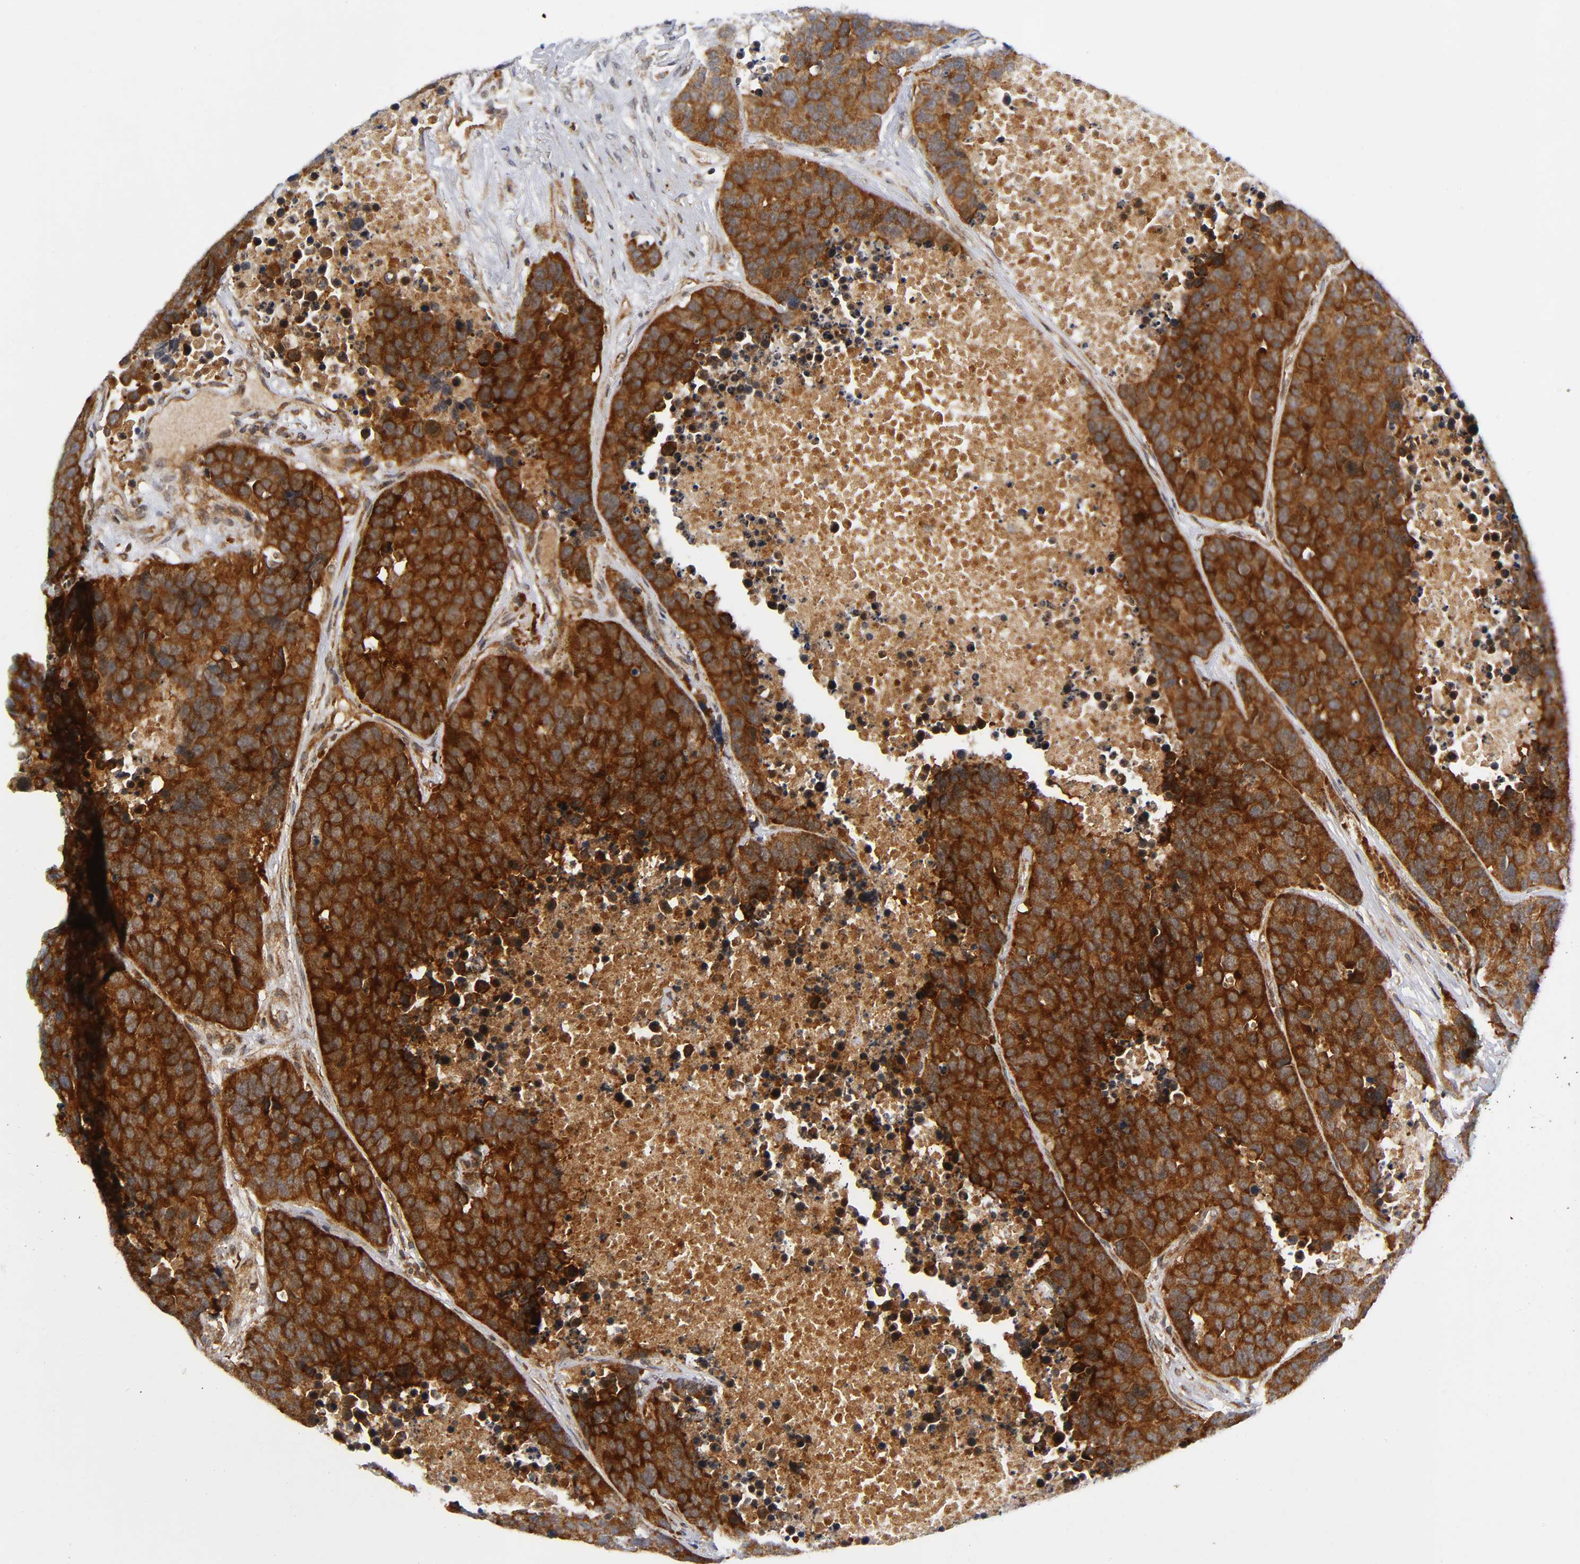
{"staining": {"intensity": "strong", "quantity": ">75%", "location": "cytoplasmic/membranous"}, "tissue": "carcinoid", "cell_type": "Tumor cells", "image_type": "cancer", "snomed": [{"axis": "morphology", "description": "Carcinoid, malignant, NOS"}, {"axis": "topography", "description": "Lung"}], "caption": "Immunohistochemistry (IHC) of carcinoid (malignant) exhibits high levels of strong cytoplasmic/membranous positivity in approximately >75% of tumor cells.", "gene": "EIF5", "patient": {"sex": "male", "age": 60}}